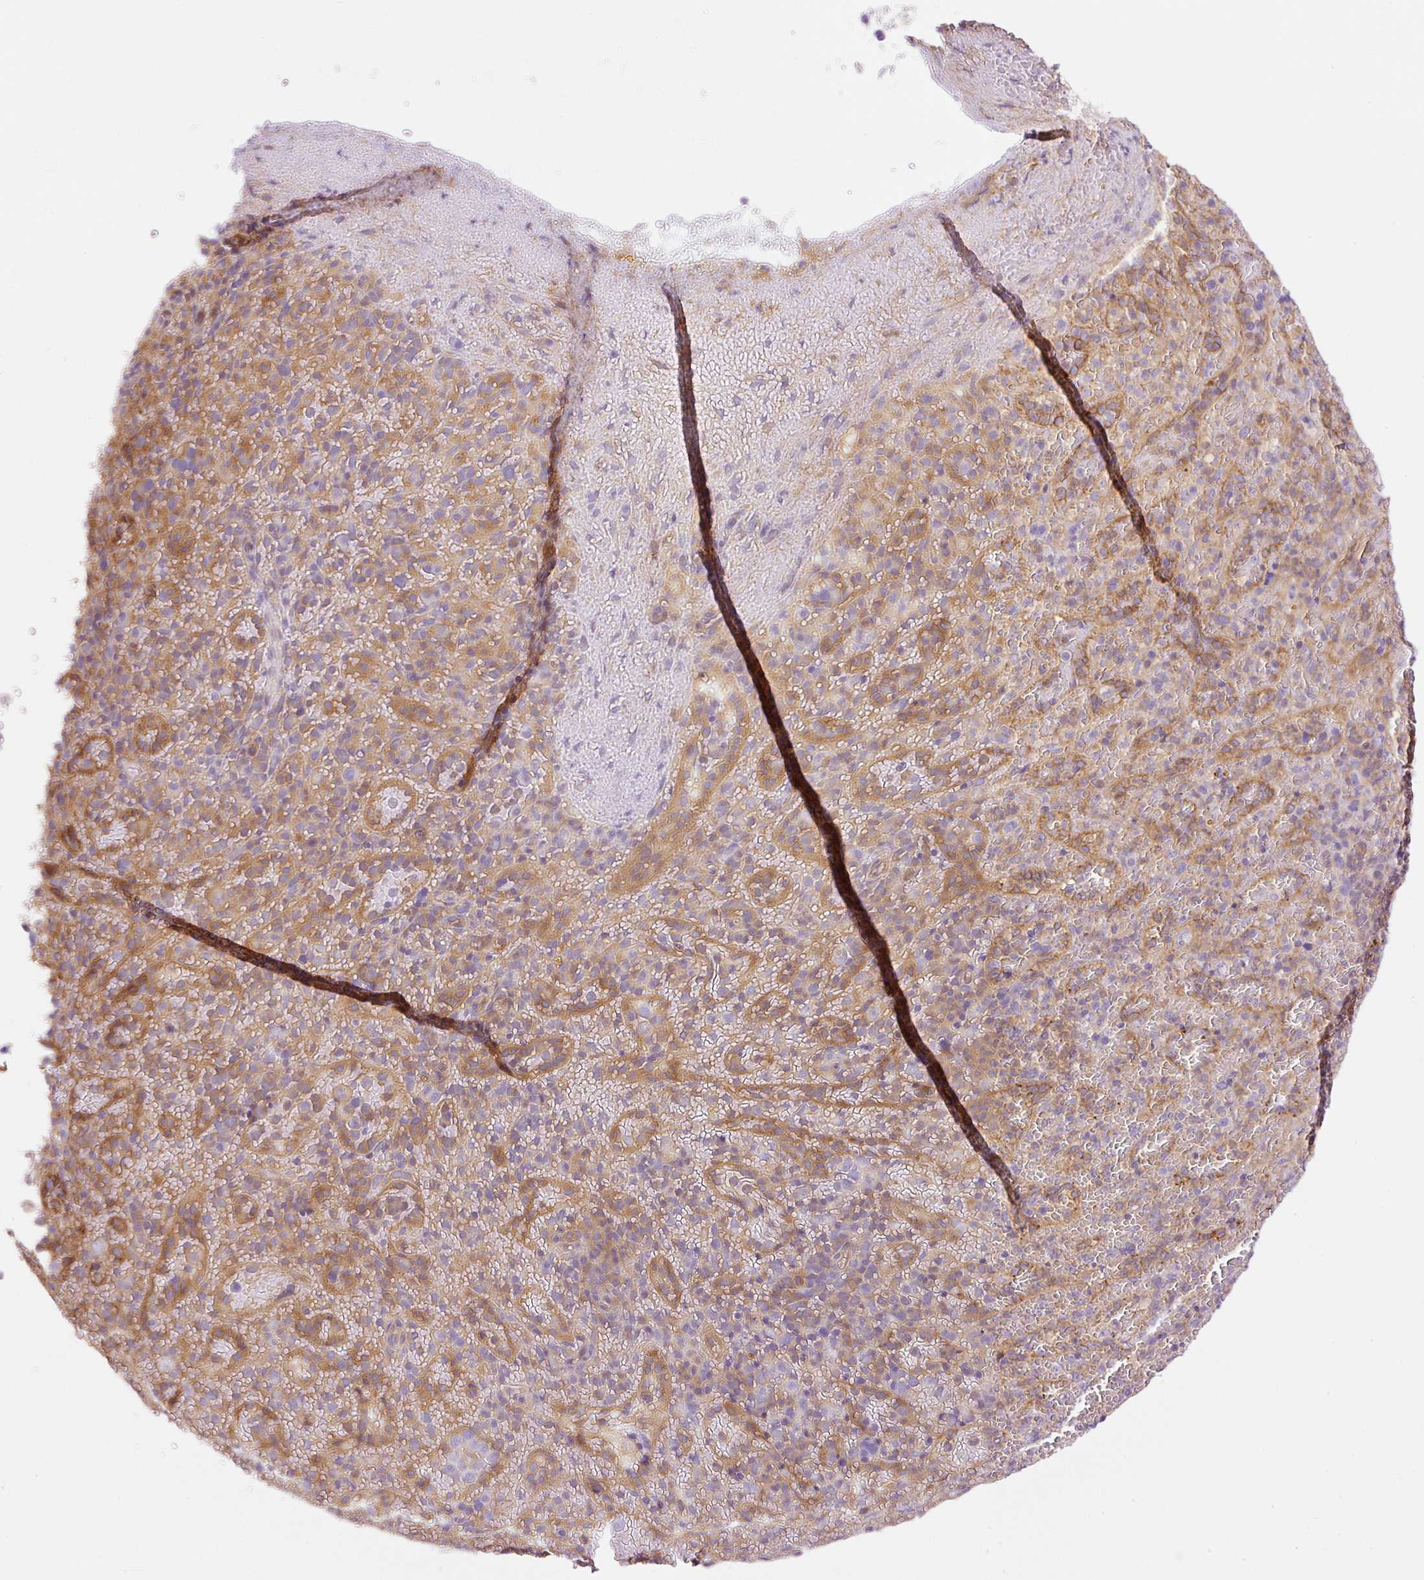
{"staining": {"intensity": "negative", "quantity": "none", "location": "none"}, "tissue": "spleen", "cell_type": "Cells in red pulp", "image_type": "normal", "snomed": [{"axis": "morphology", "description": "Normal tissue, NOS"}, {"axis": "topography", "description": "Spleen"}], "caption": "Protein analysis of unremarkable spleen shows no significant staining in cells in red pulp.", "gene": "EHD1", "patient": {"sex": "female", "age": 50}}